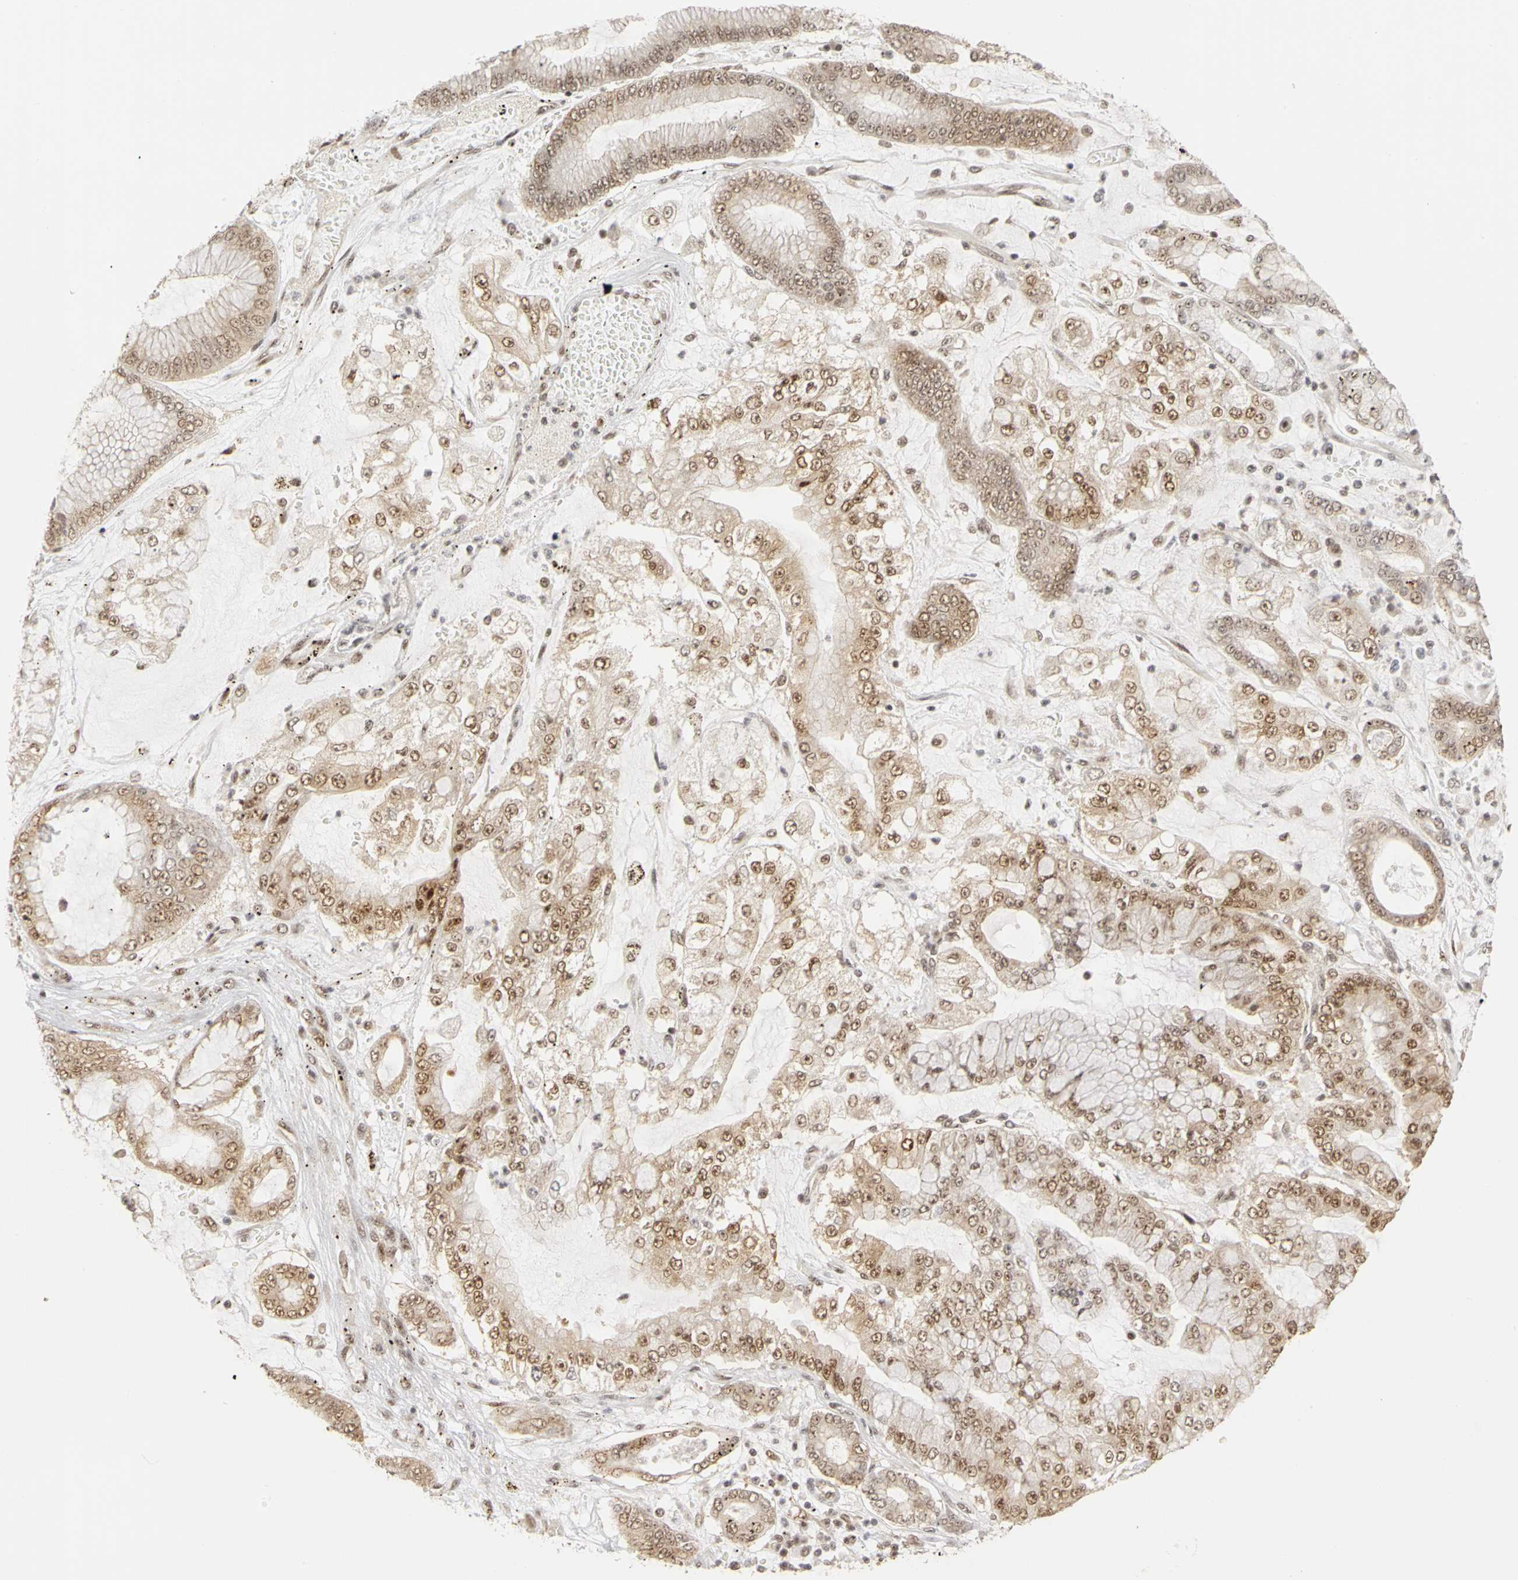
{"staining": {"intensity": "moderate", "quantity": ">75%", "location": "cytoplasmic/membranous,nuclear"}, "tissue": "stomach cancer", "cell_type": "Tumor cells", "image_type": "cancer", "snomed": [{"axis": "morphology", "description": "Normal tissue, NOS"}, {"axis": "morphology", "description": "Adenocarcinoma, NOS"}, {"axis": "topography", "description": "Stomach, upper"}, {"axis": "topography", "description": "Stomach"}], "caption": "IHC (DAB (3,3'-diaminobenzidine)) staining of human stomach cancer (adenocarcinoma) exhibits moderate cytoplasmic/membranous and nuclear protein expression in approximately >75% of tumor cells.", "gene": "CSNK2B", "patient": {"sex": "male", "age": 76}}